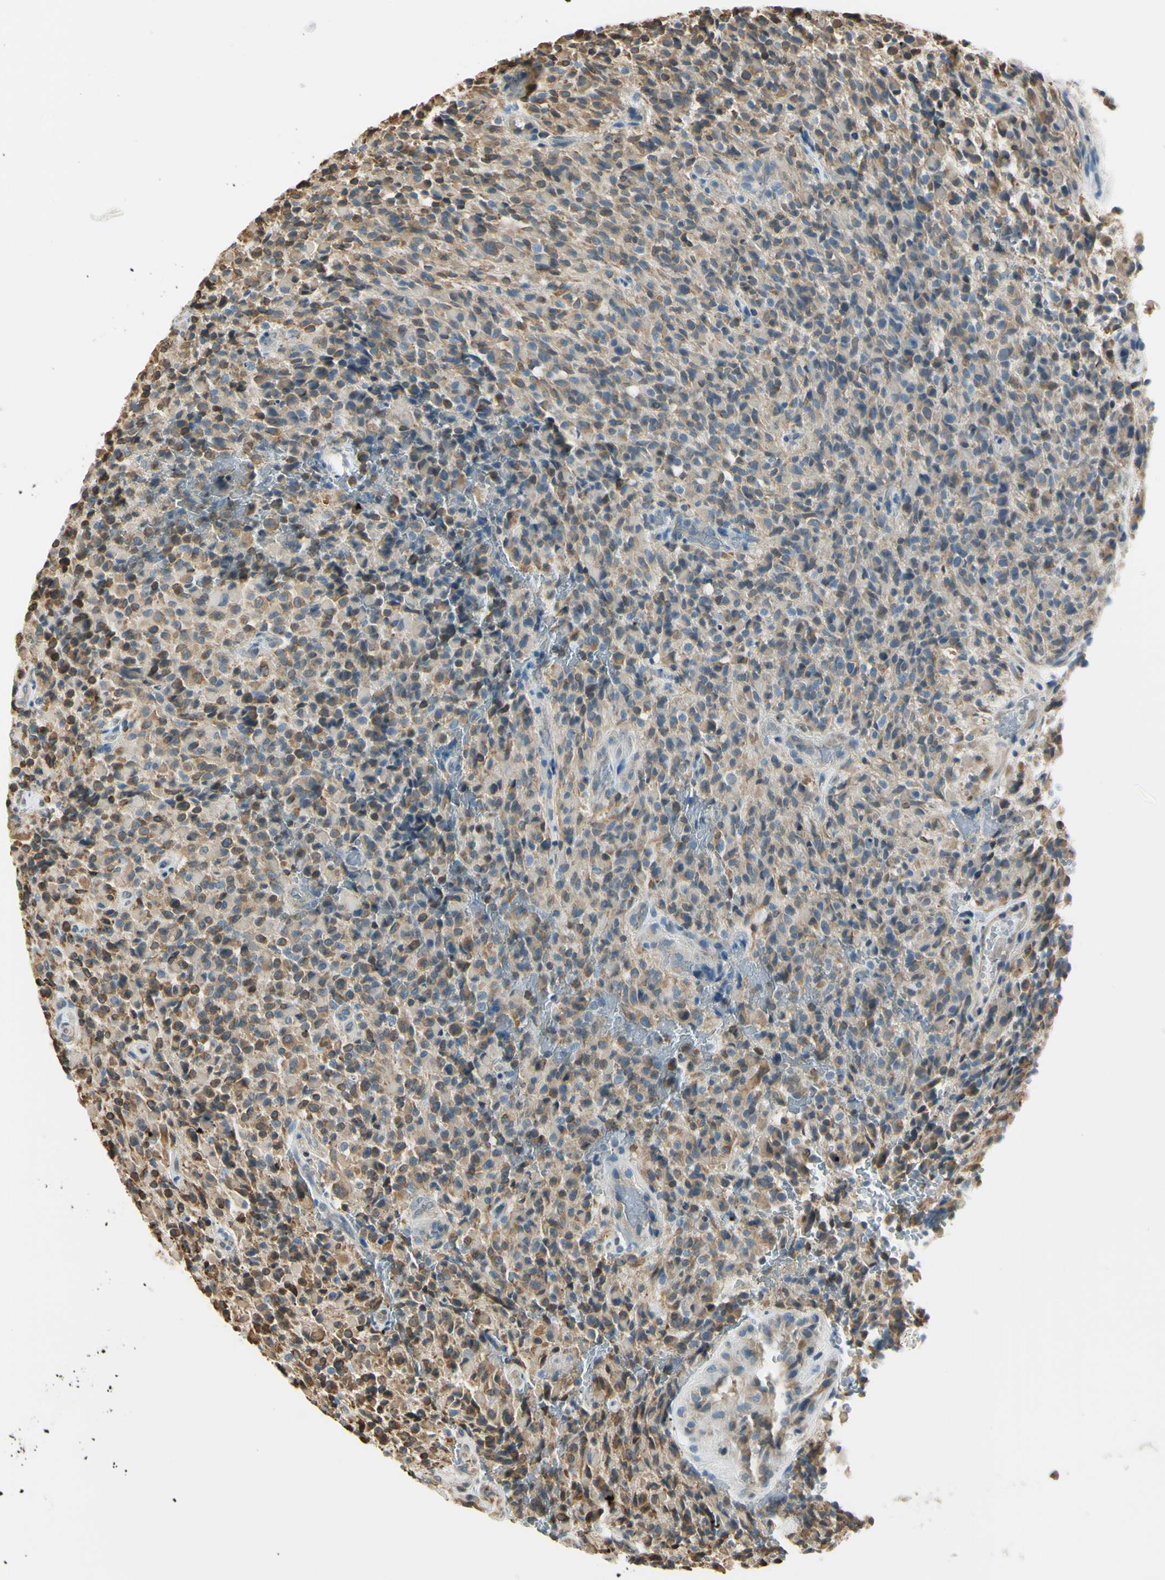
{"staining": {"intensity": "weak", "quantity": ">75%", "location": "cytoplasmic/membranous"}, "tissue": "glioma", "cell_type": "Tumor cells", "image_type": "cancer", "snomed": [{"axis": "morphology", "description": "Glioma, malignant, High grade"}, {"axis": "topography", "description": "Brain"}], "caption": "Immunohistochemistry photomicrograph of neoplastic tissue: high-grade glioma (malignant) stained using IHC exhibits low levels of weak protein expression localized specifically in the cytoplasmic/membranous of tumor cells, appearing as a cytoplasmic/membranous brown color.", "gene": "IGDCC4", "patient": {"sex": "male", "age": 71}}